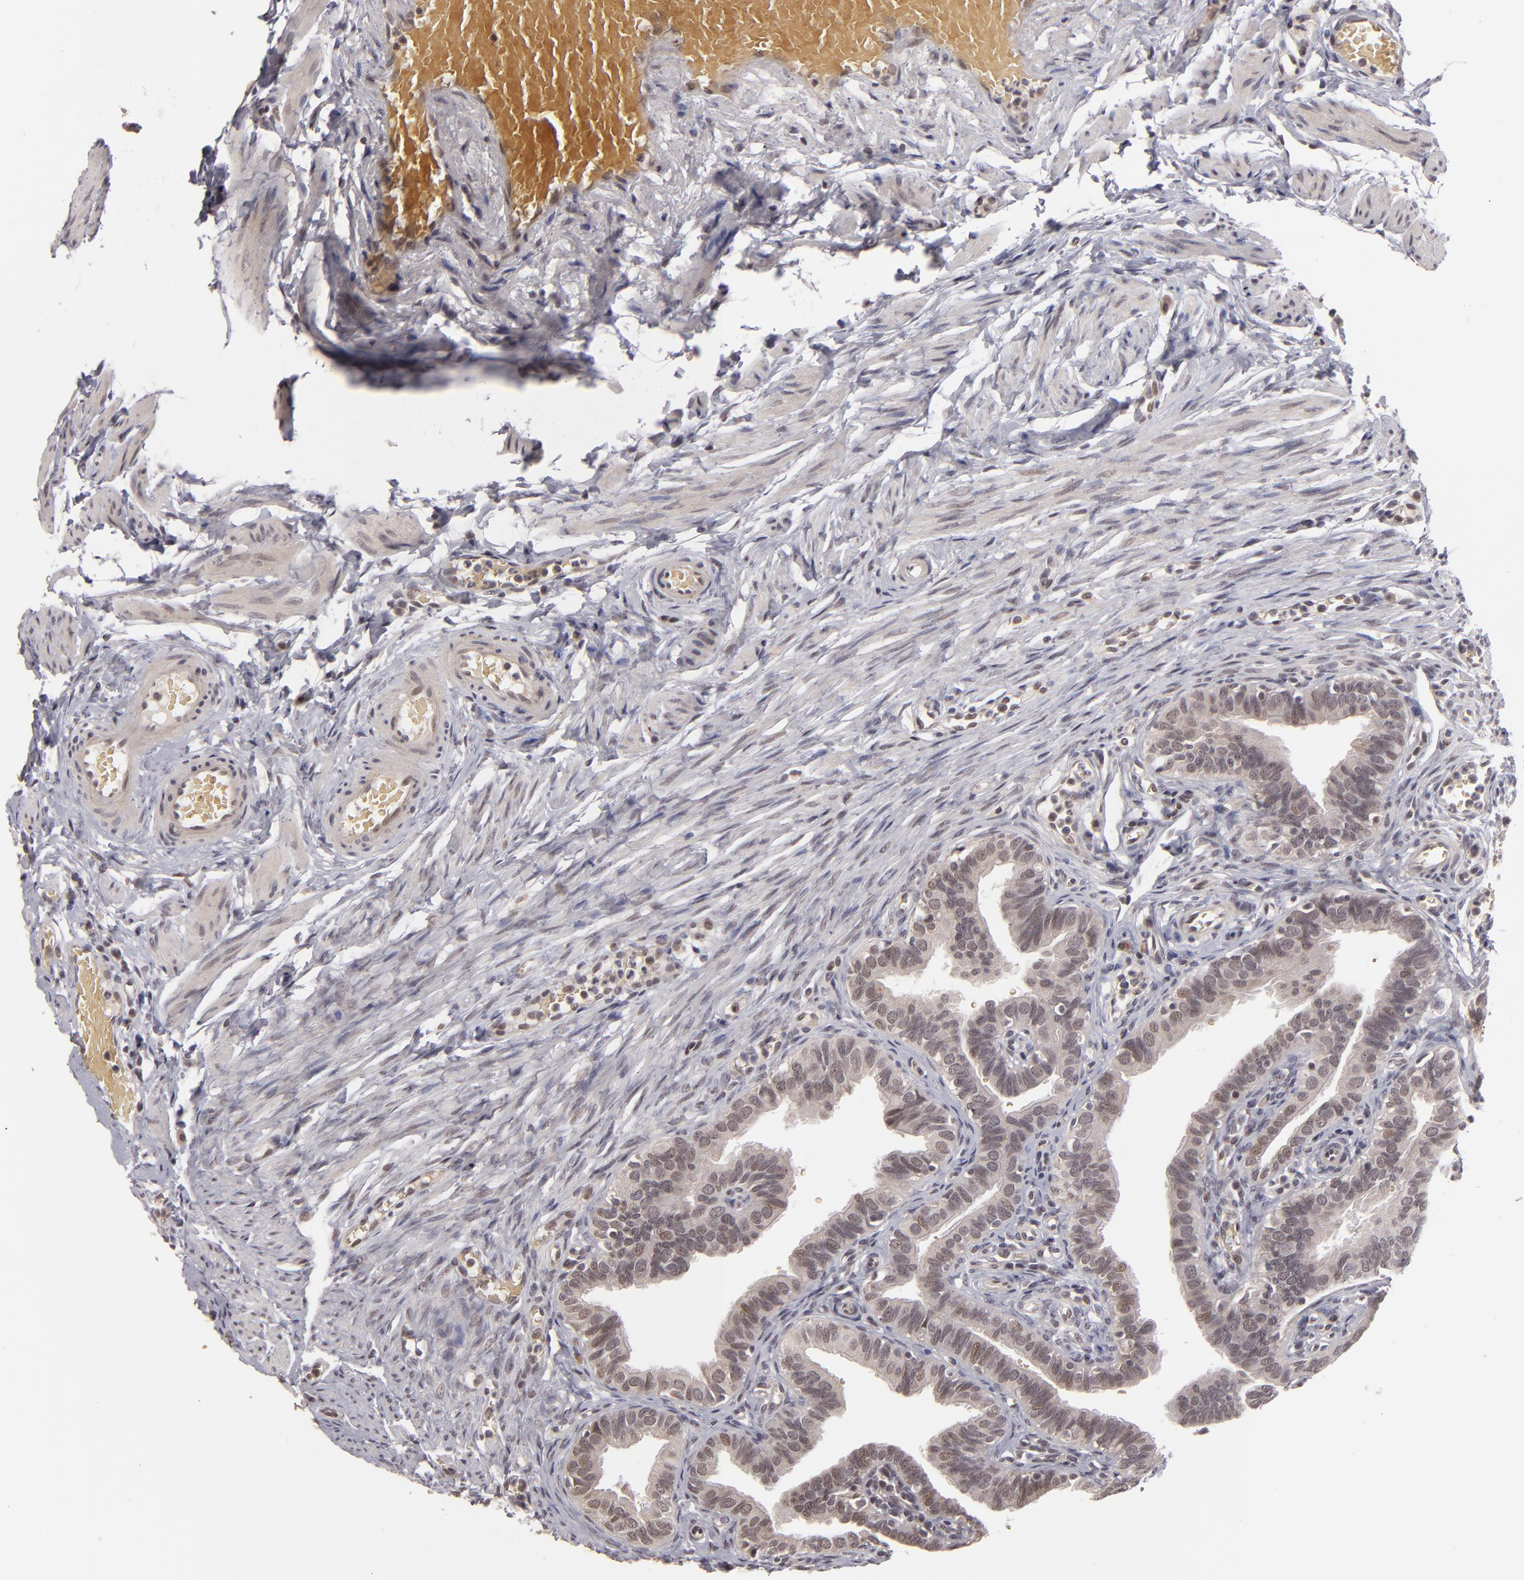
{"staining": {"intensity": "weak", "quantity": "25%-75%", "location": "cytoplasmic/membranous"}, "tissue": "fallopian tube", "cell_type": "Glandular cells", "image_type": "normal", "snomed": [{"axis": "morphology", "description": "Normal tissue, NOS"}, {"axis": "topography", "description": "Fallopian tube"}, {"axis": "topography", "description": "Ovary"}], "caption": "The image demonstrates staining of benign fallopian tube, revealing weak cytoplasmic/membranous protein expression (brown color) within glandular cells. (DAB IHC, brown staining for protein, blue staining for nuclei).", "gene": "DFFA", "patient": {"sex": "female", "age": 51}}